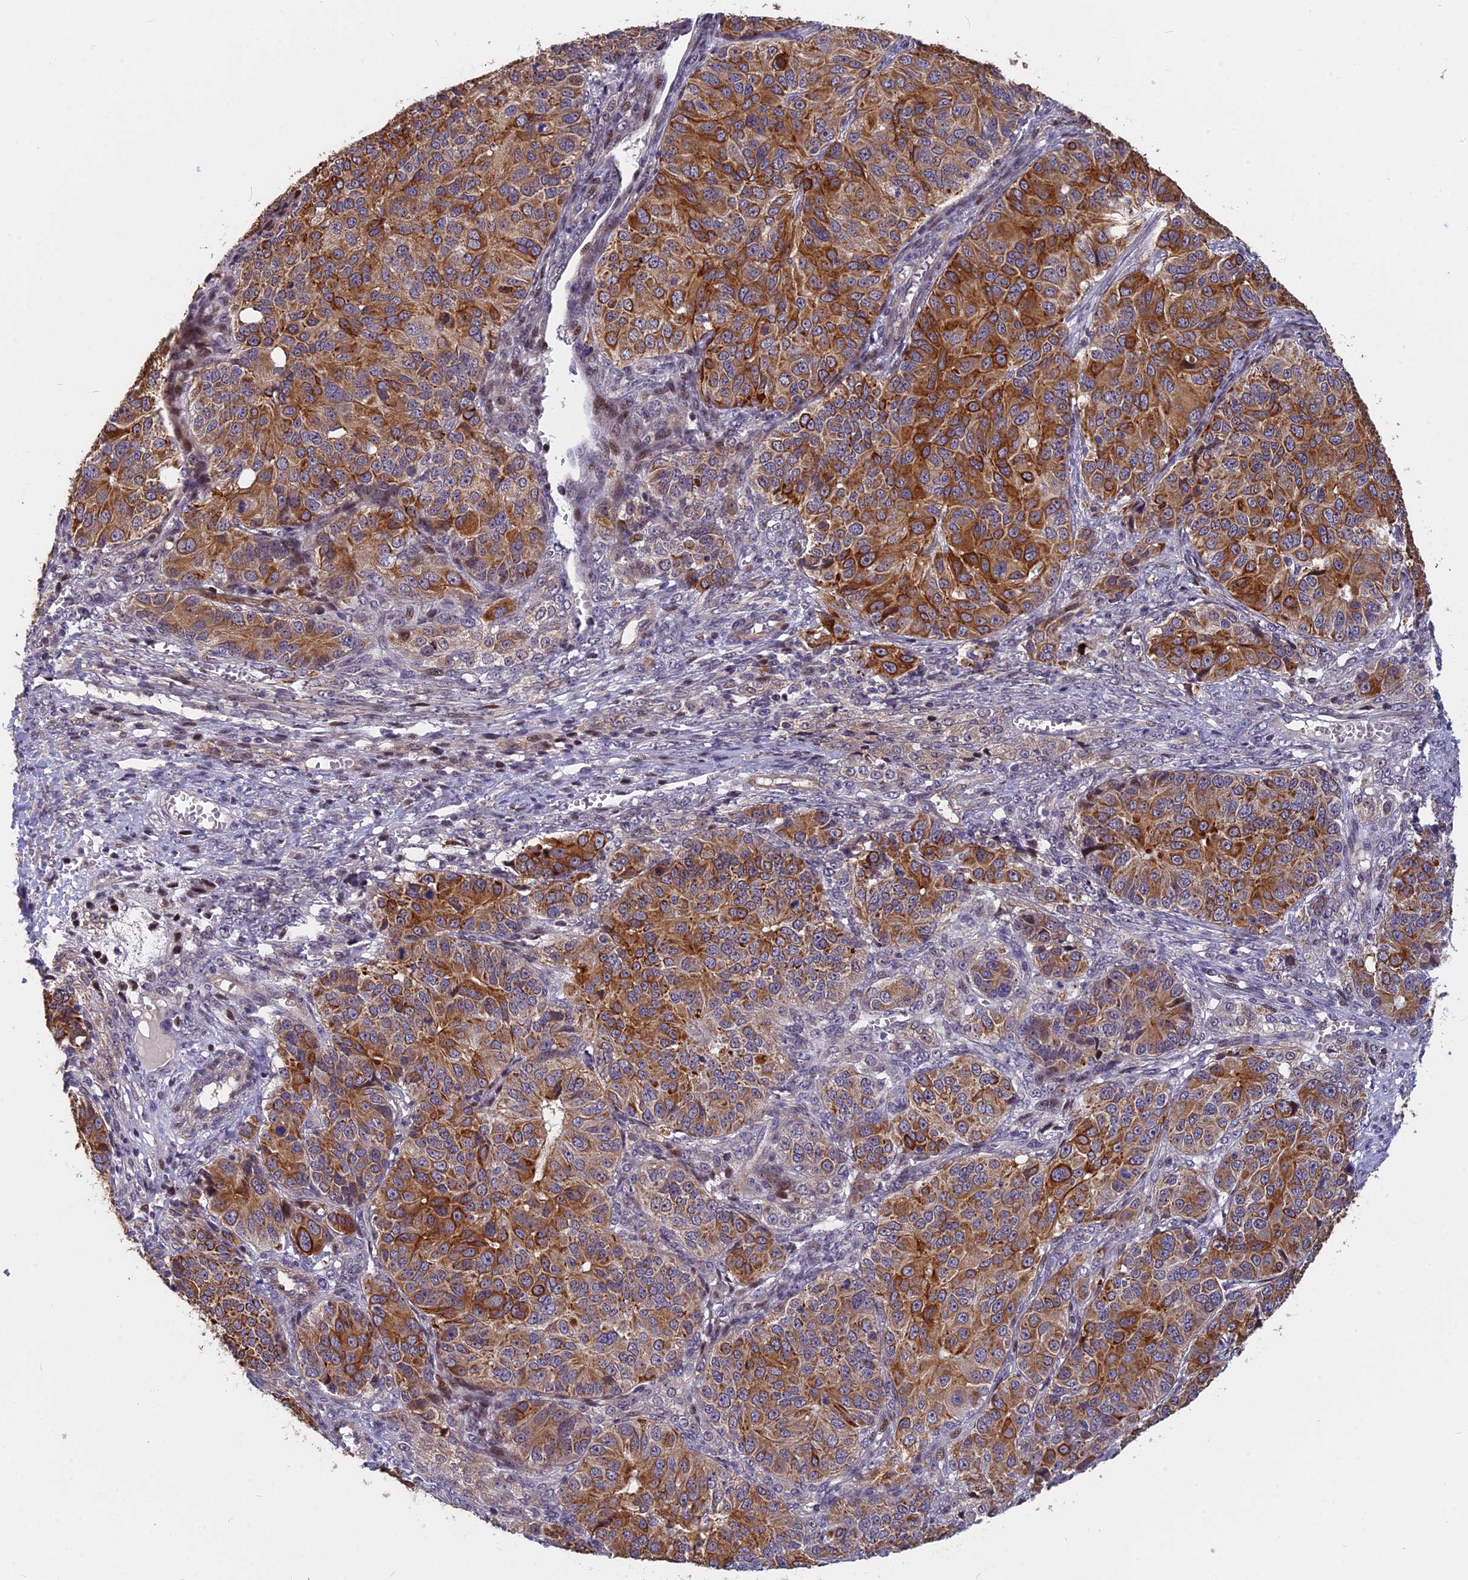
{"staining": {"intensity": "strong", "quantity": "25%-75%", "location": "cytoplasmic/membranous"}, "tissue": "ovarian cancer", "cell_type": "Tumor cells", "image_type": "cancer", "snomed": [{"axis": "morphology", "description": "Carcinoma, endometroid"}, {"axis": "topography", "description": "Ovary"}], "caption": "Human ovarian cancer stained with a brown dye reveals strong cytoplasmic/membranous positive staining in about 25%-75% of tumor cells.", "gene": "ANKRD34B", "patient": {"sex": "female", "age": 51}}